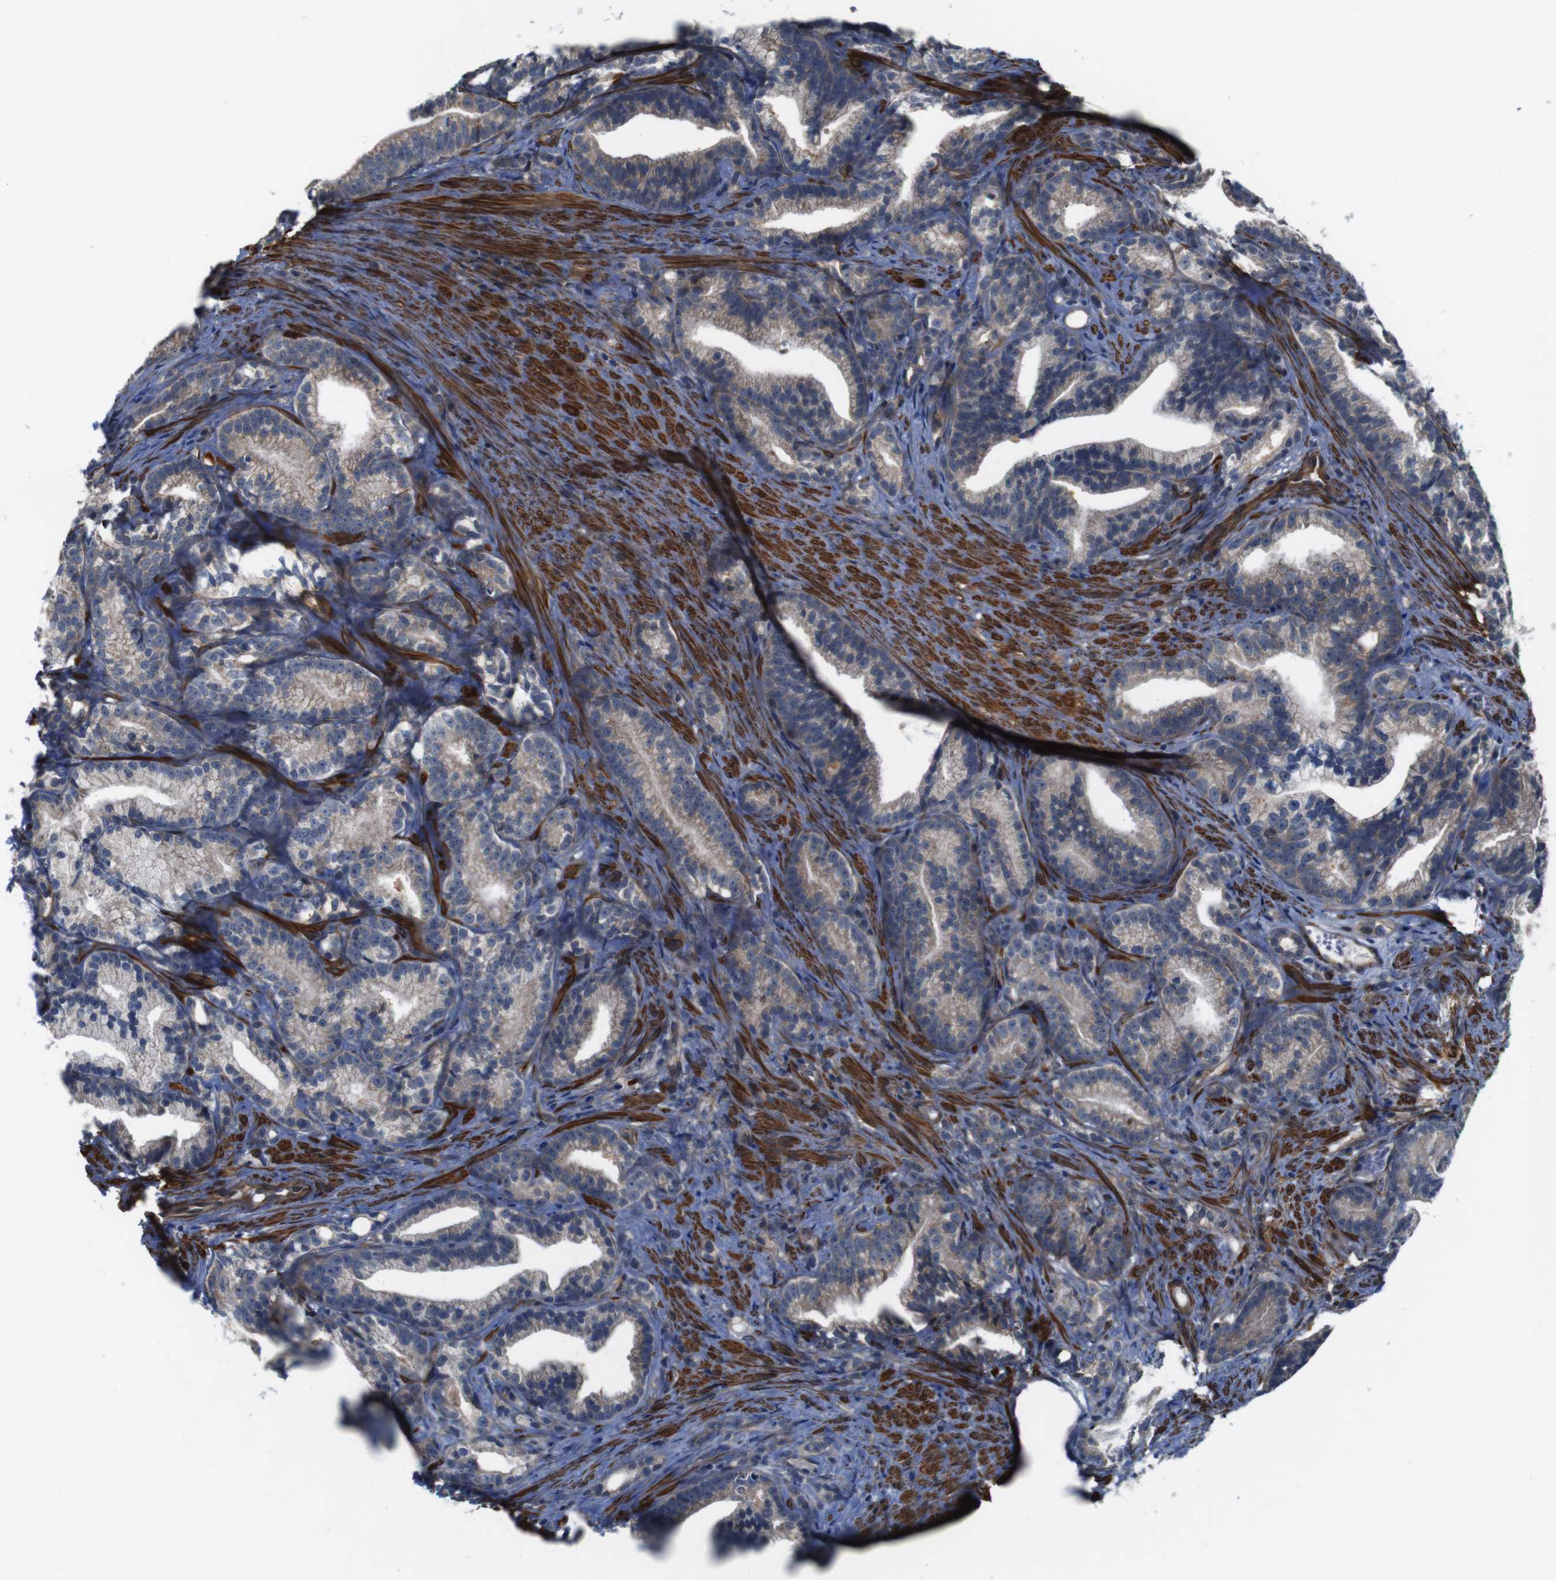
{"staining": {"intensity": "weak", "quantity": ">75%", "location": "cytoplasmic/membranous"}, "tissue": "prostate cancer", "cell_type": "Tumor cells", "image_type": "cancer", "snomed": [{"axis": "morphology", "description": "Adenocarcinoma, Low grade"}, {"axis": "topography", "description": "Prostate"}], "caption": "DAB (3,3'-diaminobenzidine) immunohistochemical staining of low-grade adenocarcinoma (prostate) displays weak cytoplasmic/membranous protein expression in approximately >75% of tumor cells.", "gene": "GGT7", "patient": {"sex": "male", "age": 89}}